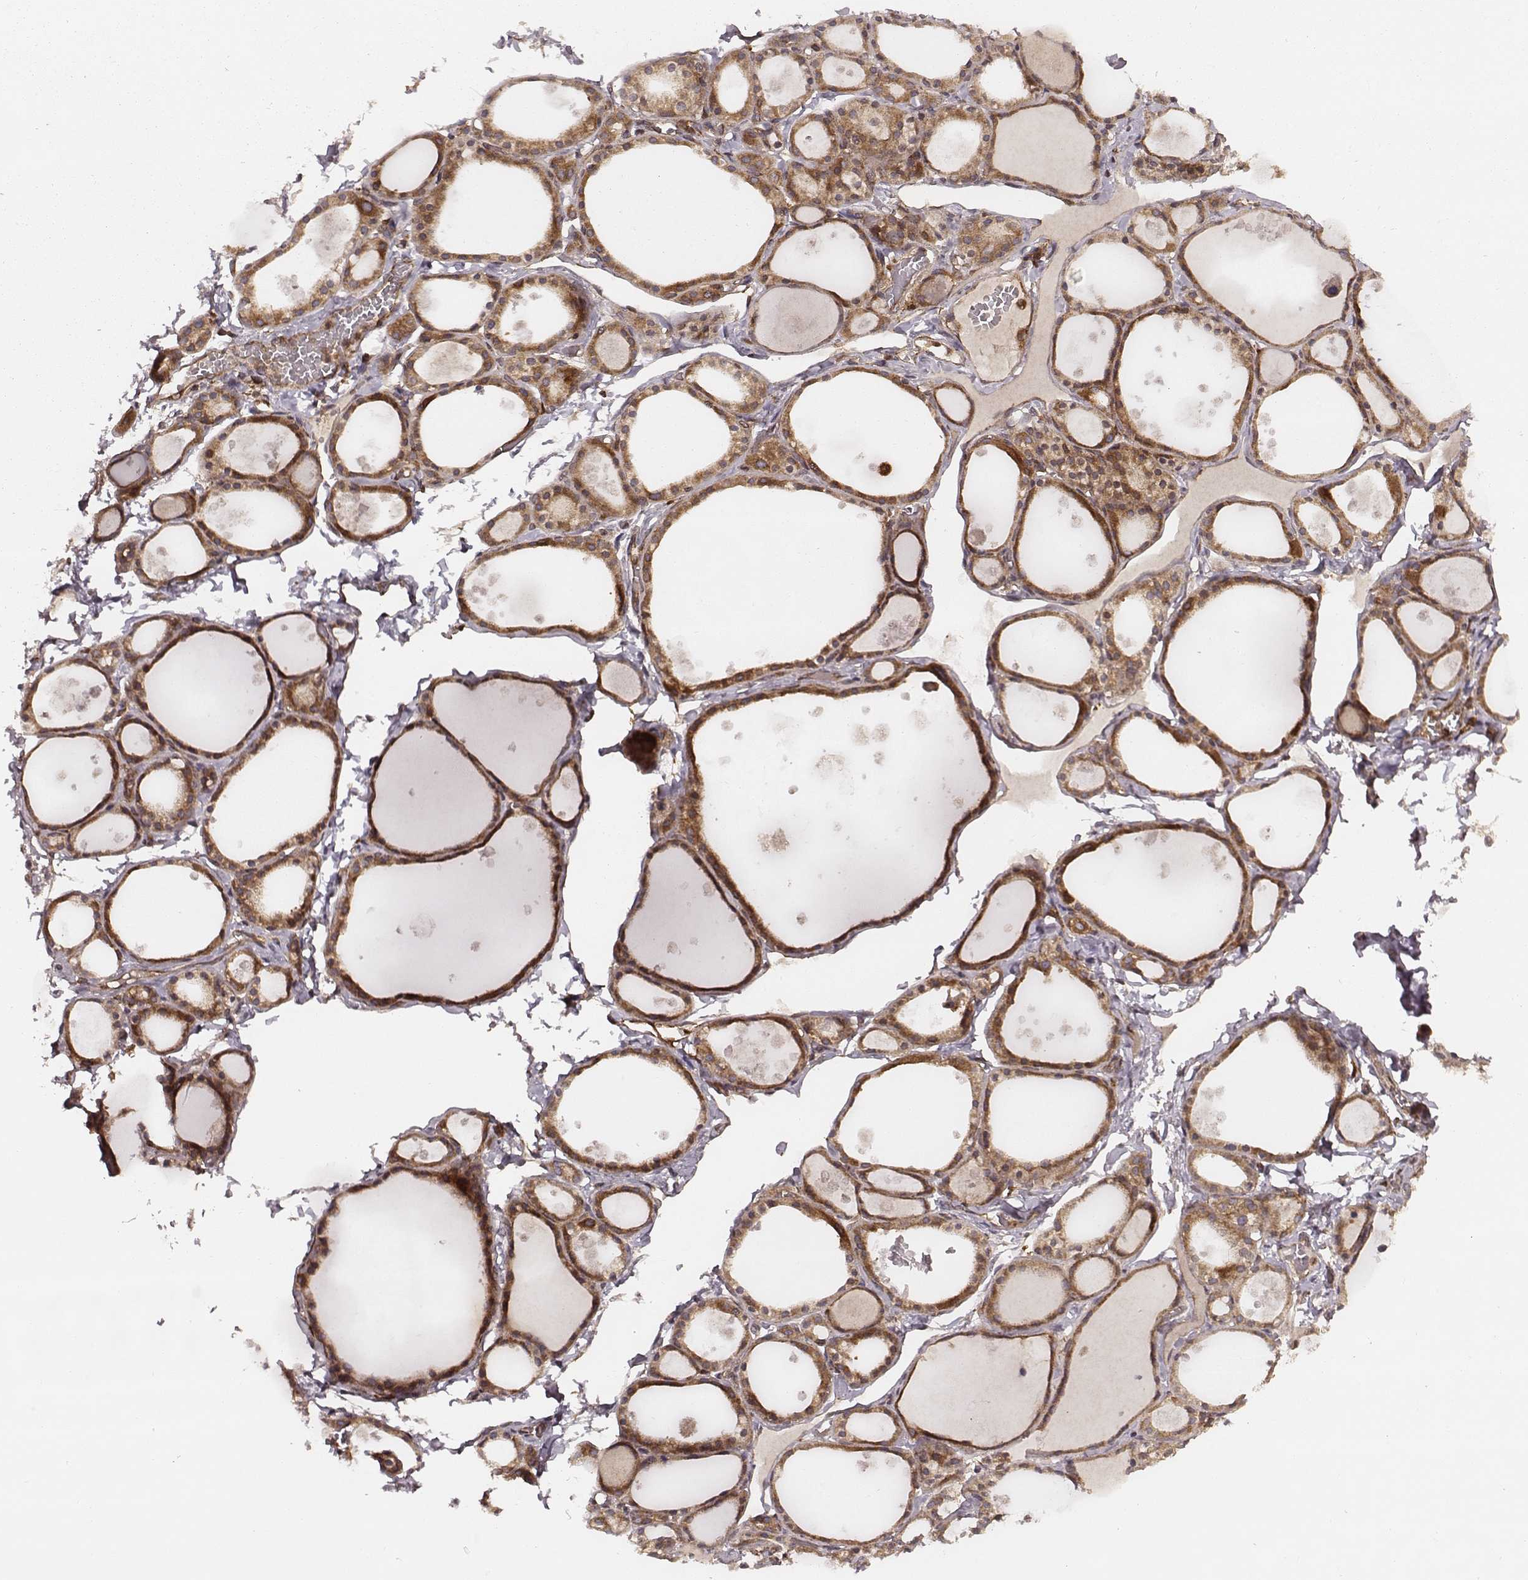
{"staining": {"intensity": "strong", "quantity": ">75%", "location": "cytoplasmic/membranous"}, "tissue": "thyroid gland", "cell_type": "Glandular cells", "image_type": "normal", "snomed": [{"axis": "morphology", "description": "Normal tissue, NOS"}, {"axis": "topography", "description": "Thyroid gland"}], "caption": "This image shows immunohistochemistry staining of benign human thyroid gland, with high strong cytoplasmic/membranous expression in approximately >75% of glandular cells.", "gene": "VPS26A", "patient": {"sex": "male", "age": 68}}